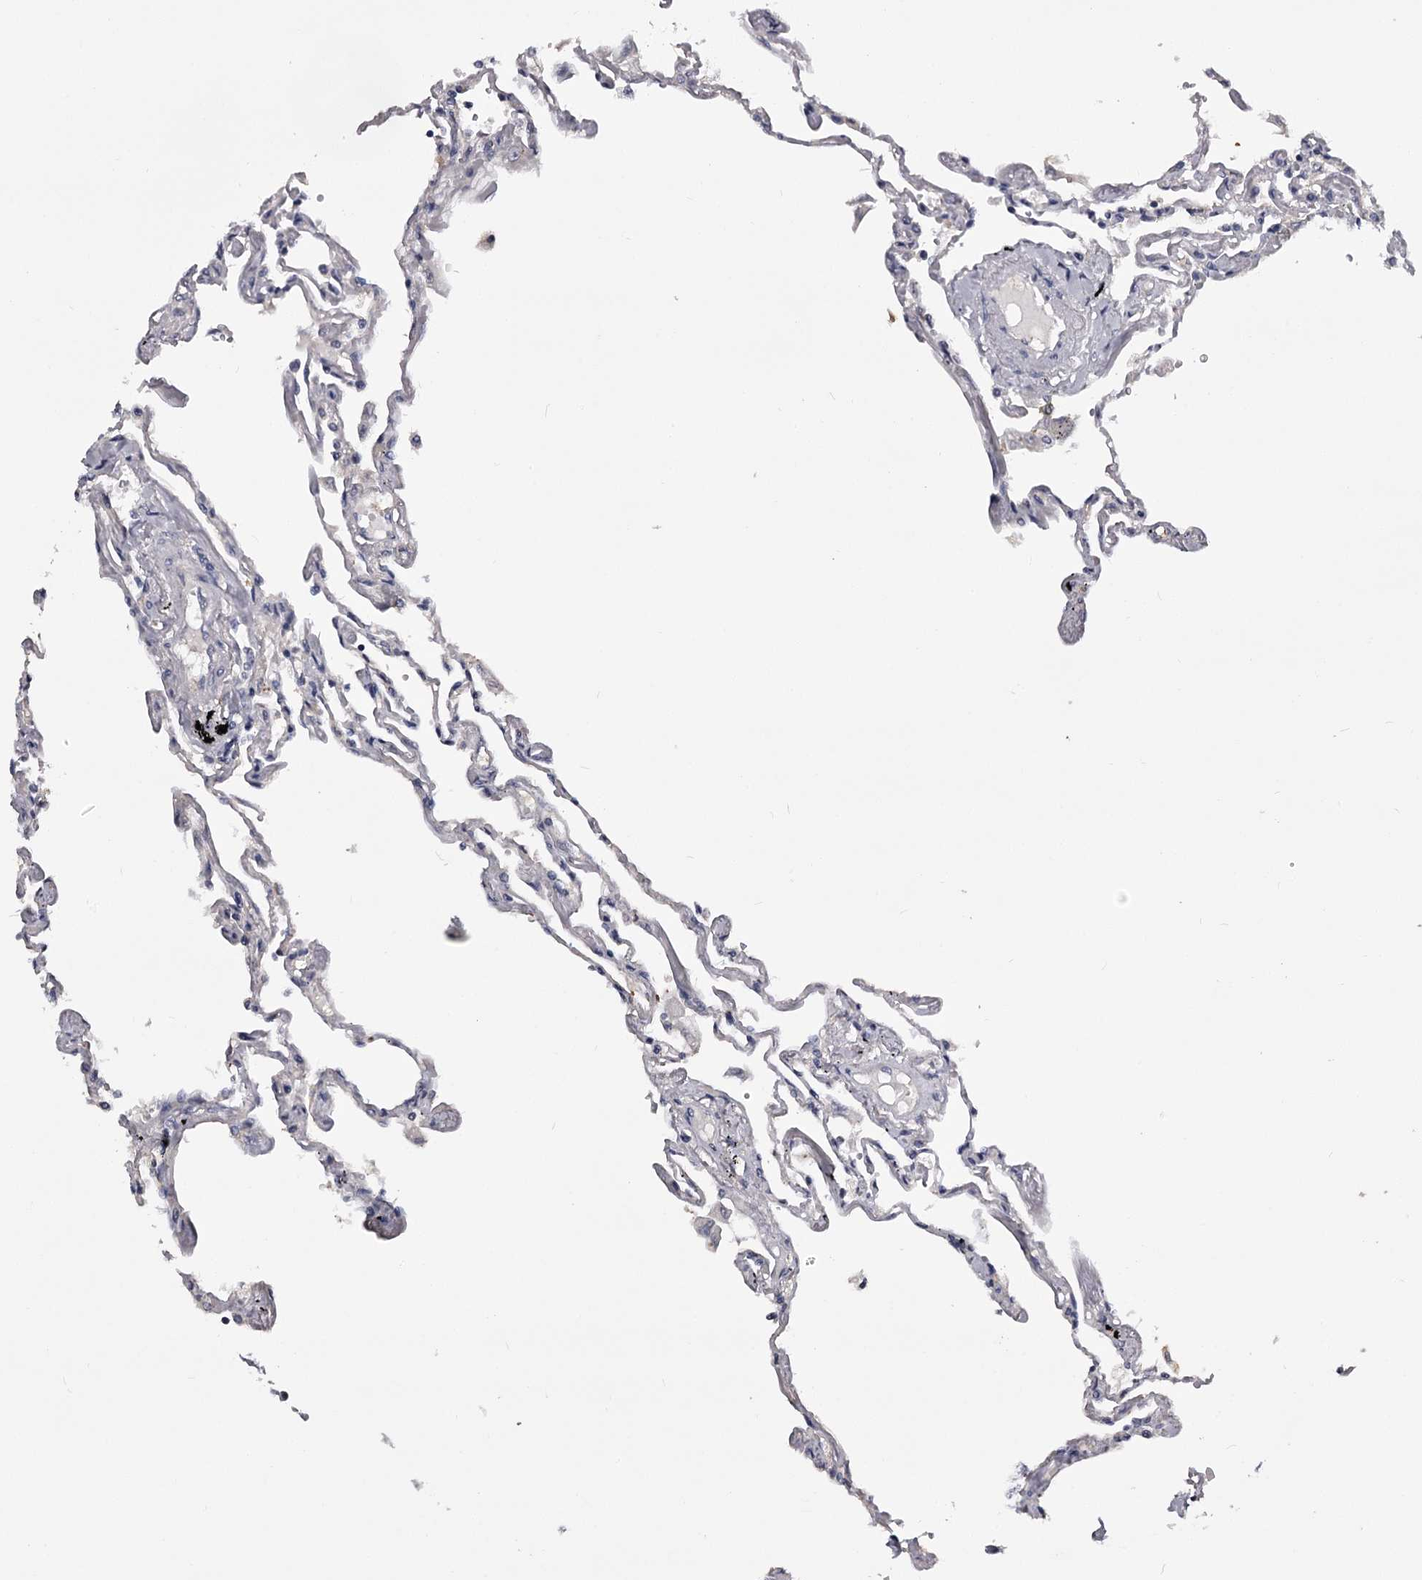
{"staining": {"intensity": "negative", "quantity": "none", "location": "none"}, "tissue": "lung", "cell_type": "Alveolar cells", "image_type": "normal", "snomed": [{"axis": "morphology", "description": "Normal tissue, NOS"}, {"axis": "topography", "description": "Lung"}], "caption": "The micrograph reveals no staining of alveolar cells in normal lung.", "gene": "GSTO1", "patient": {"sex": "female", "age": 67}}